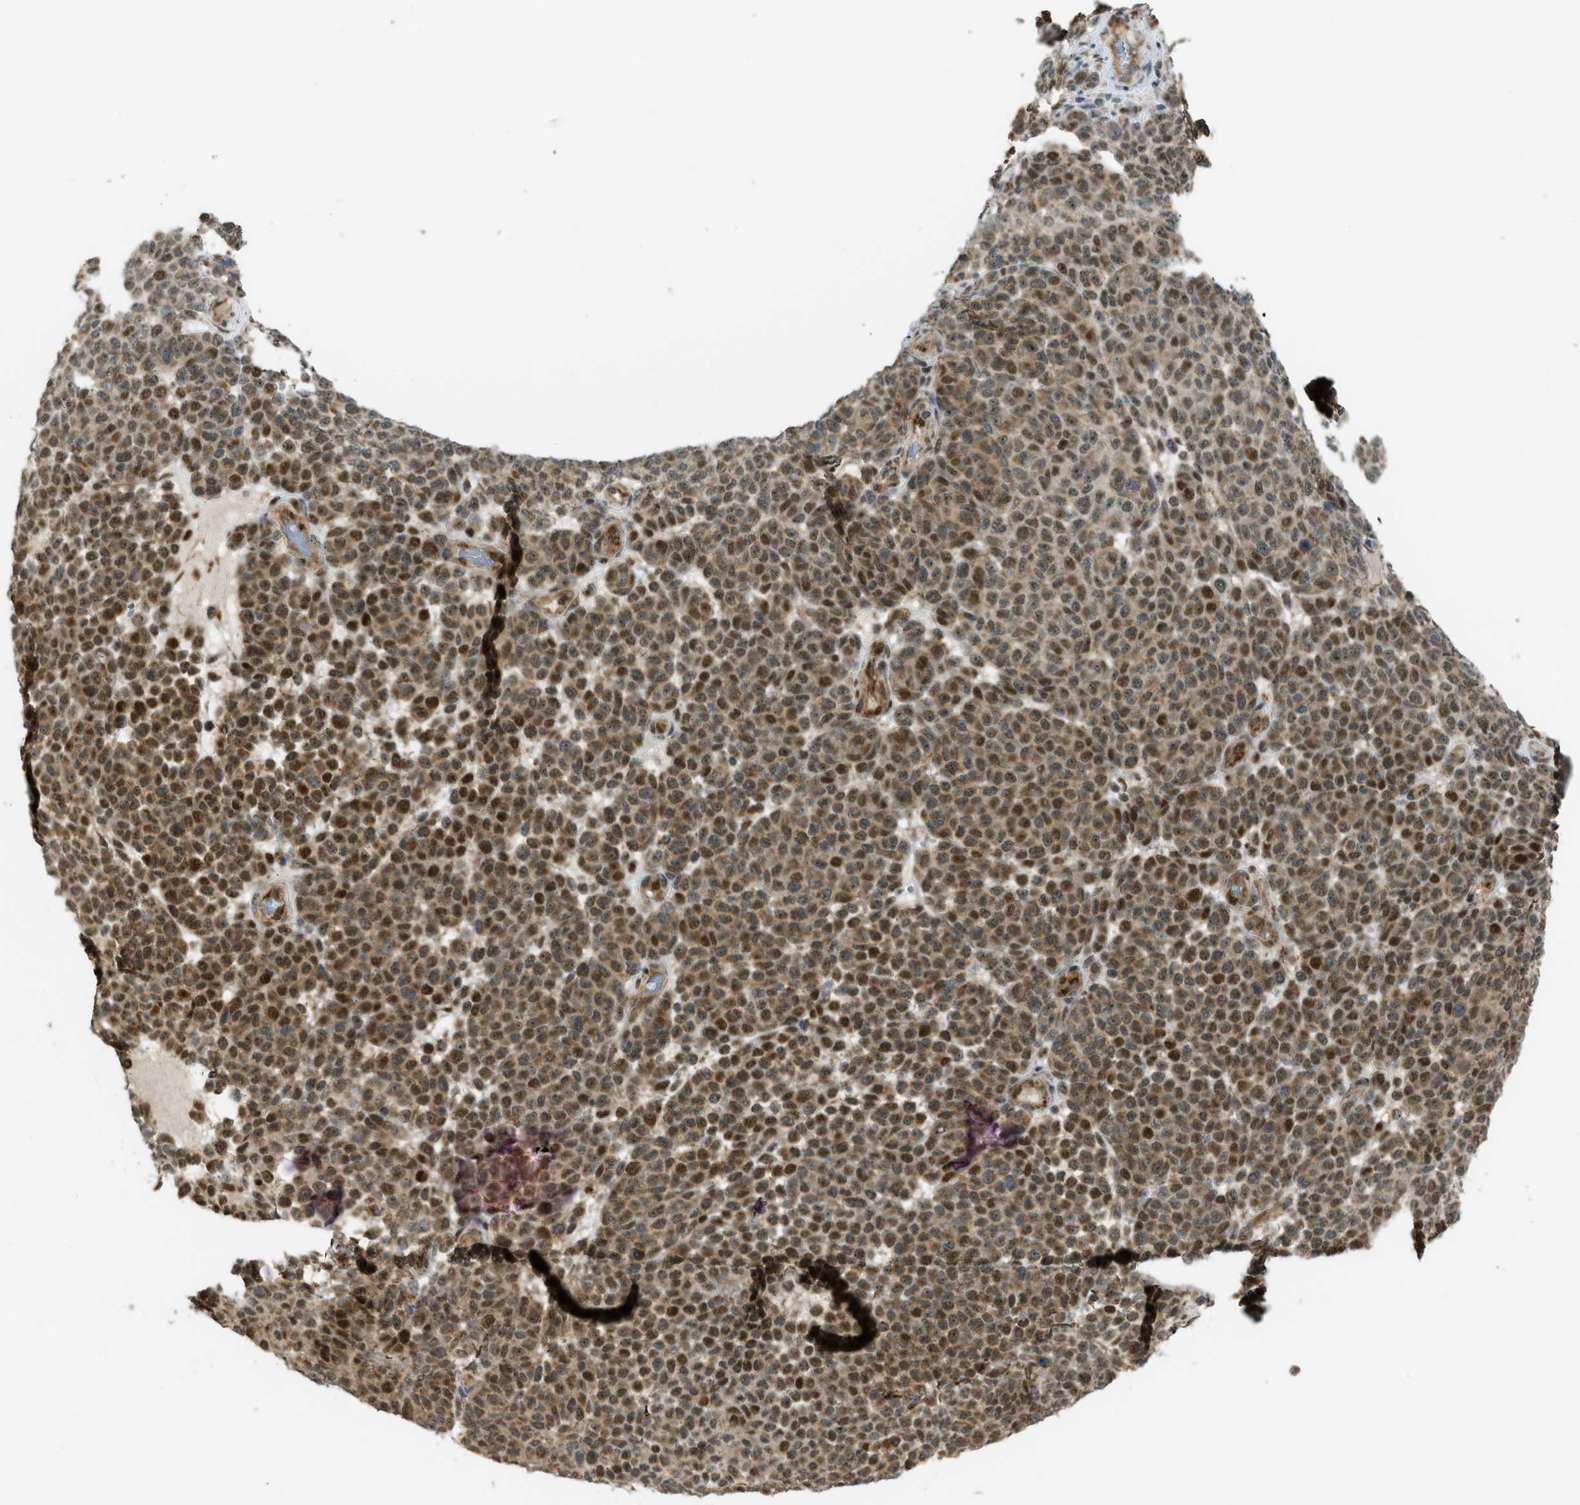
{"staining": {"intensity": "strong", "quantity": ">75%", "location": "cytoplasmic/membranous,nuclear"}, "tissue": "melanoma", "cell_type": "Tumor cells", "image_type": "cancer", "snomed": [{"axis": "morphology", "description": "Malignant melanoma, NOS"}, {"axis": "topography", "description": "Skin"}], "caption": "This is a photomicrograph of IHC staining of melanoma, which shows strong positivity in the cytoplasmic/membranous and nuclear of tumor cells.", "gene": "CCDC186", "patient": {"sex": "male", "age": 59}}